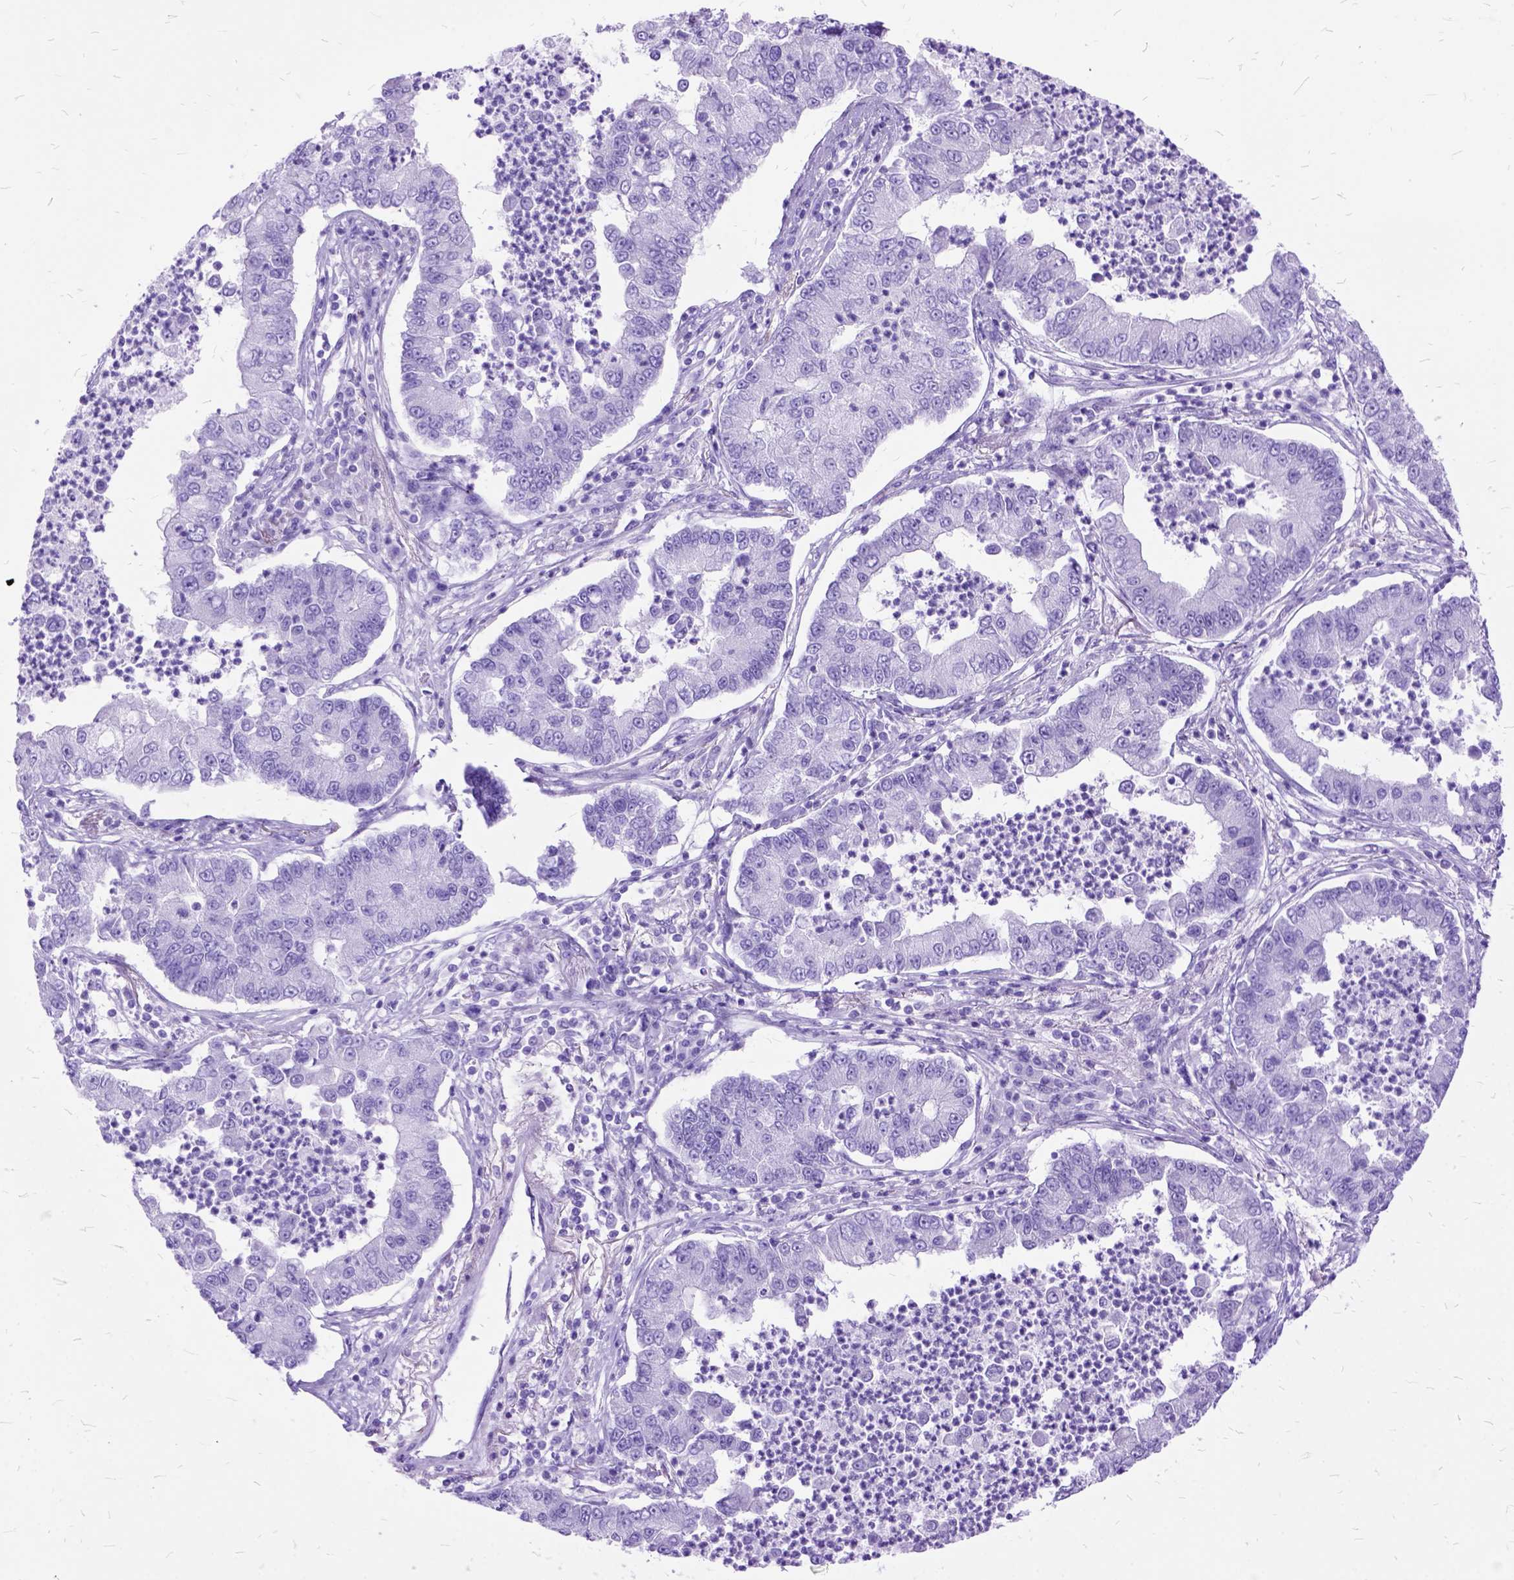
{"staining": {"intensity": "negative", "quantity": "none", "location": "none"}, "tissue": "lung cancer", "cell_type": "Tumor cells", "image_type": "cancer", "snomed": [{"axis": "morphology", "description": "Adenocarcinoma, NOS"}, {"axis": "topography", "description": "Lung"}], "caption": "Tumor cells show no significant protein positivity in lung adenocarcinoma.", "gene": "DNAH2", "patient": {"sex": "female", "age": 57}}